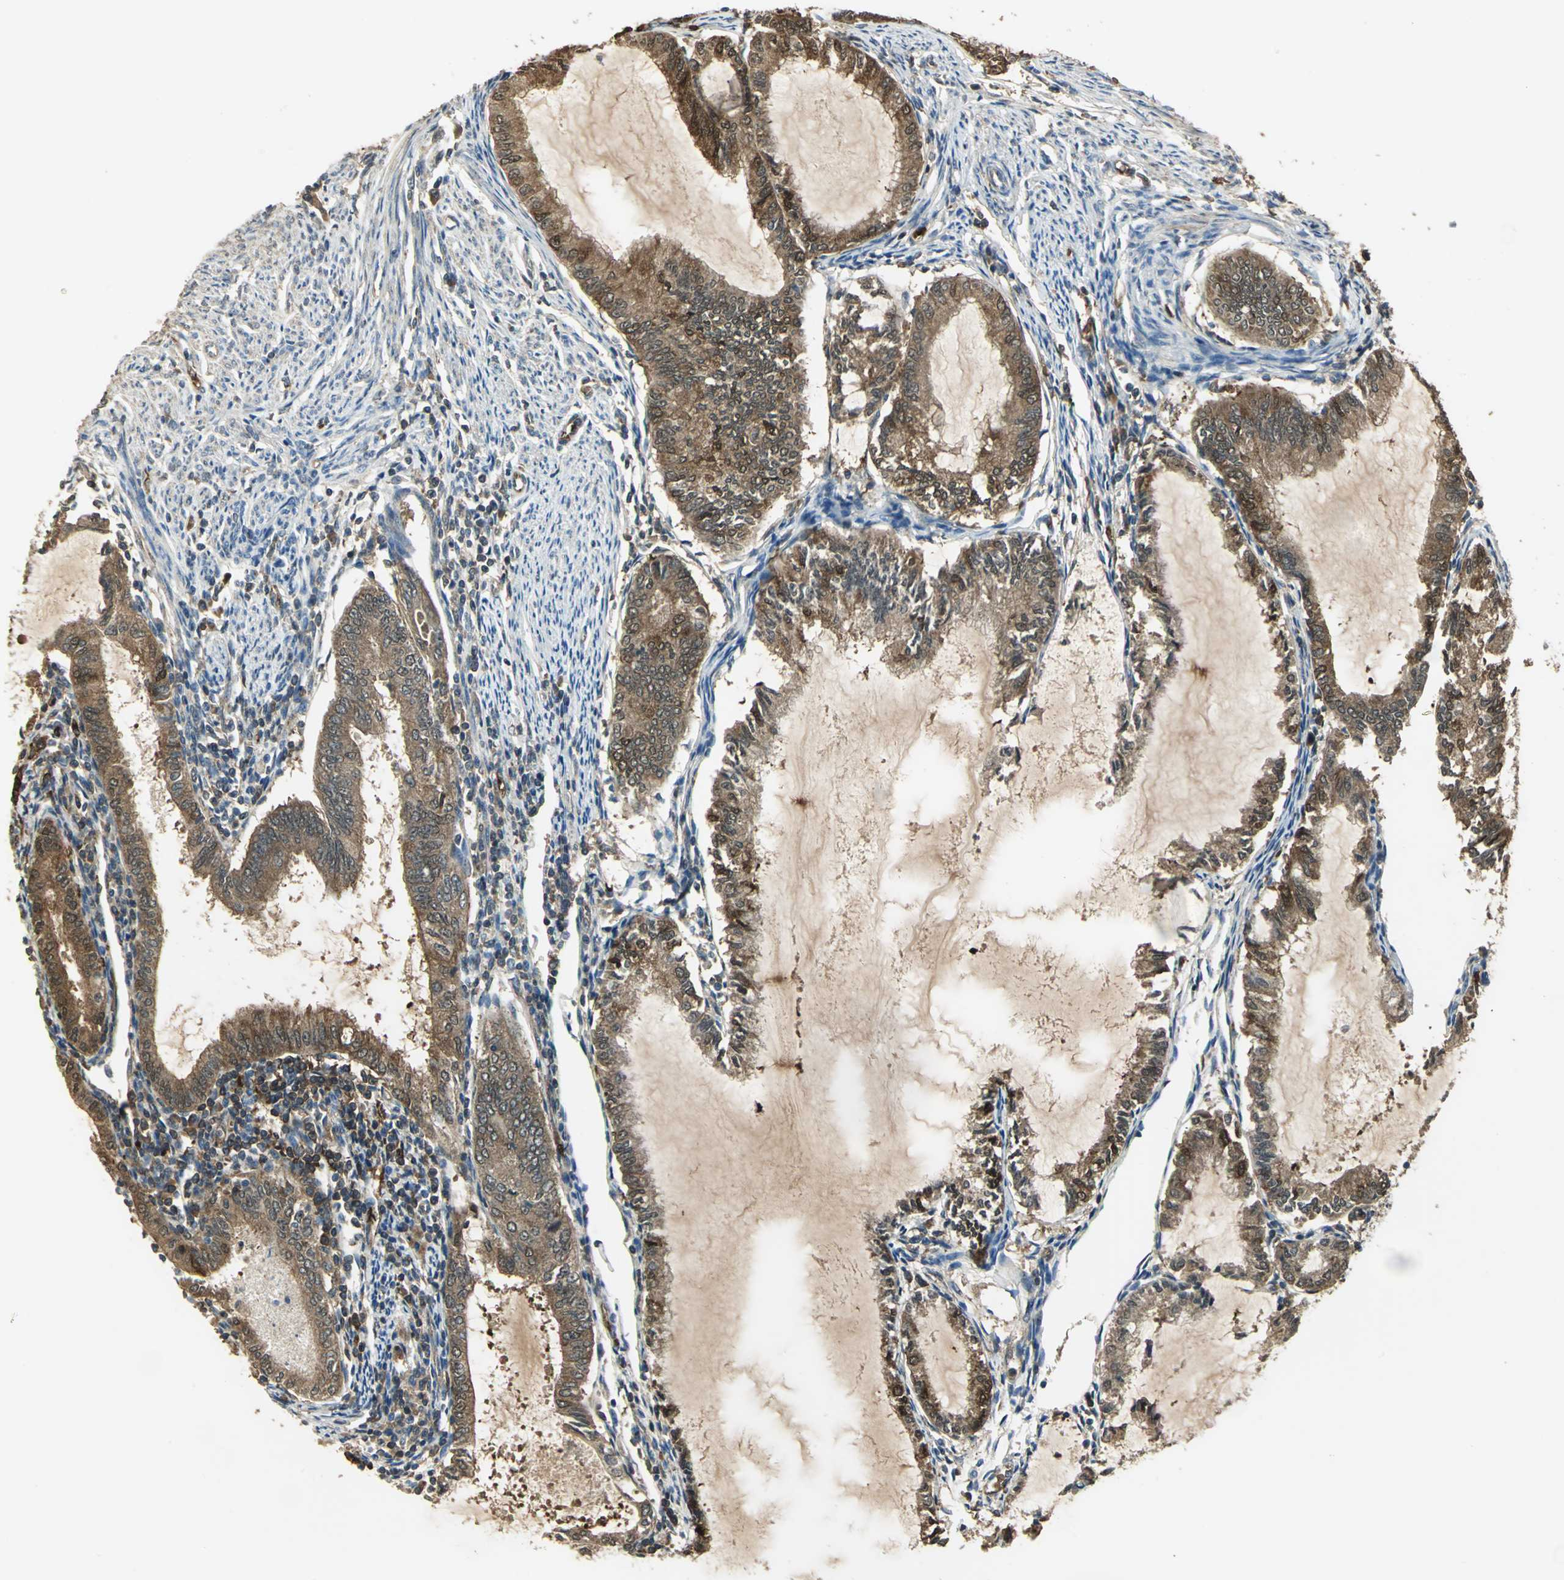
{"staining": {"intensity": "strong", "quantity": ">75%", "location": "cytoplasmic/membranous,nuclear"}, "tissue": "endometrial cancer", "cell_type": "Tumor cells", "image_type": "cancer", "snomed": [{"axis": "morphology", "description": "Adenocarcinoma, NOS"}, {"axis": "topography", "description": "Endometrium"}], "caption": "Adenocarcinoma (endometrial) stained for a protein (brown) displays strong cytoplasmic/membranous and nuclear positive expression in approximately >75% of tumor cells.", "gene": "DDAH1", "patient": {"sex": "female", "age": 86}}